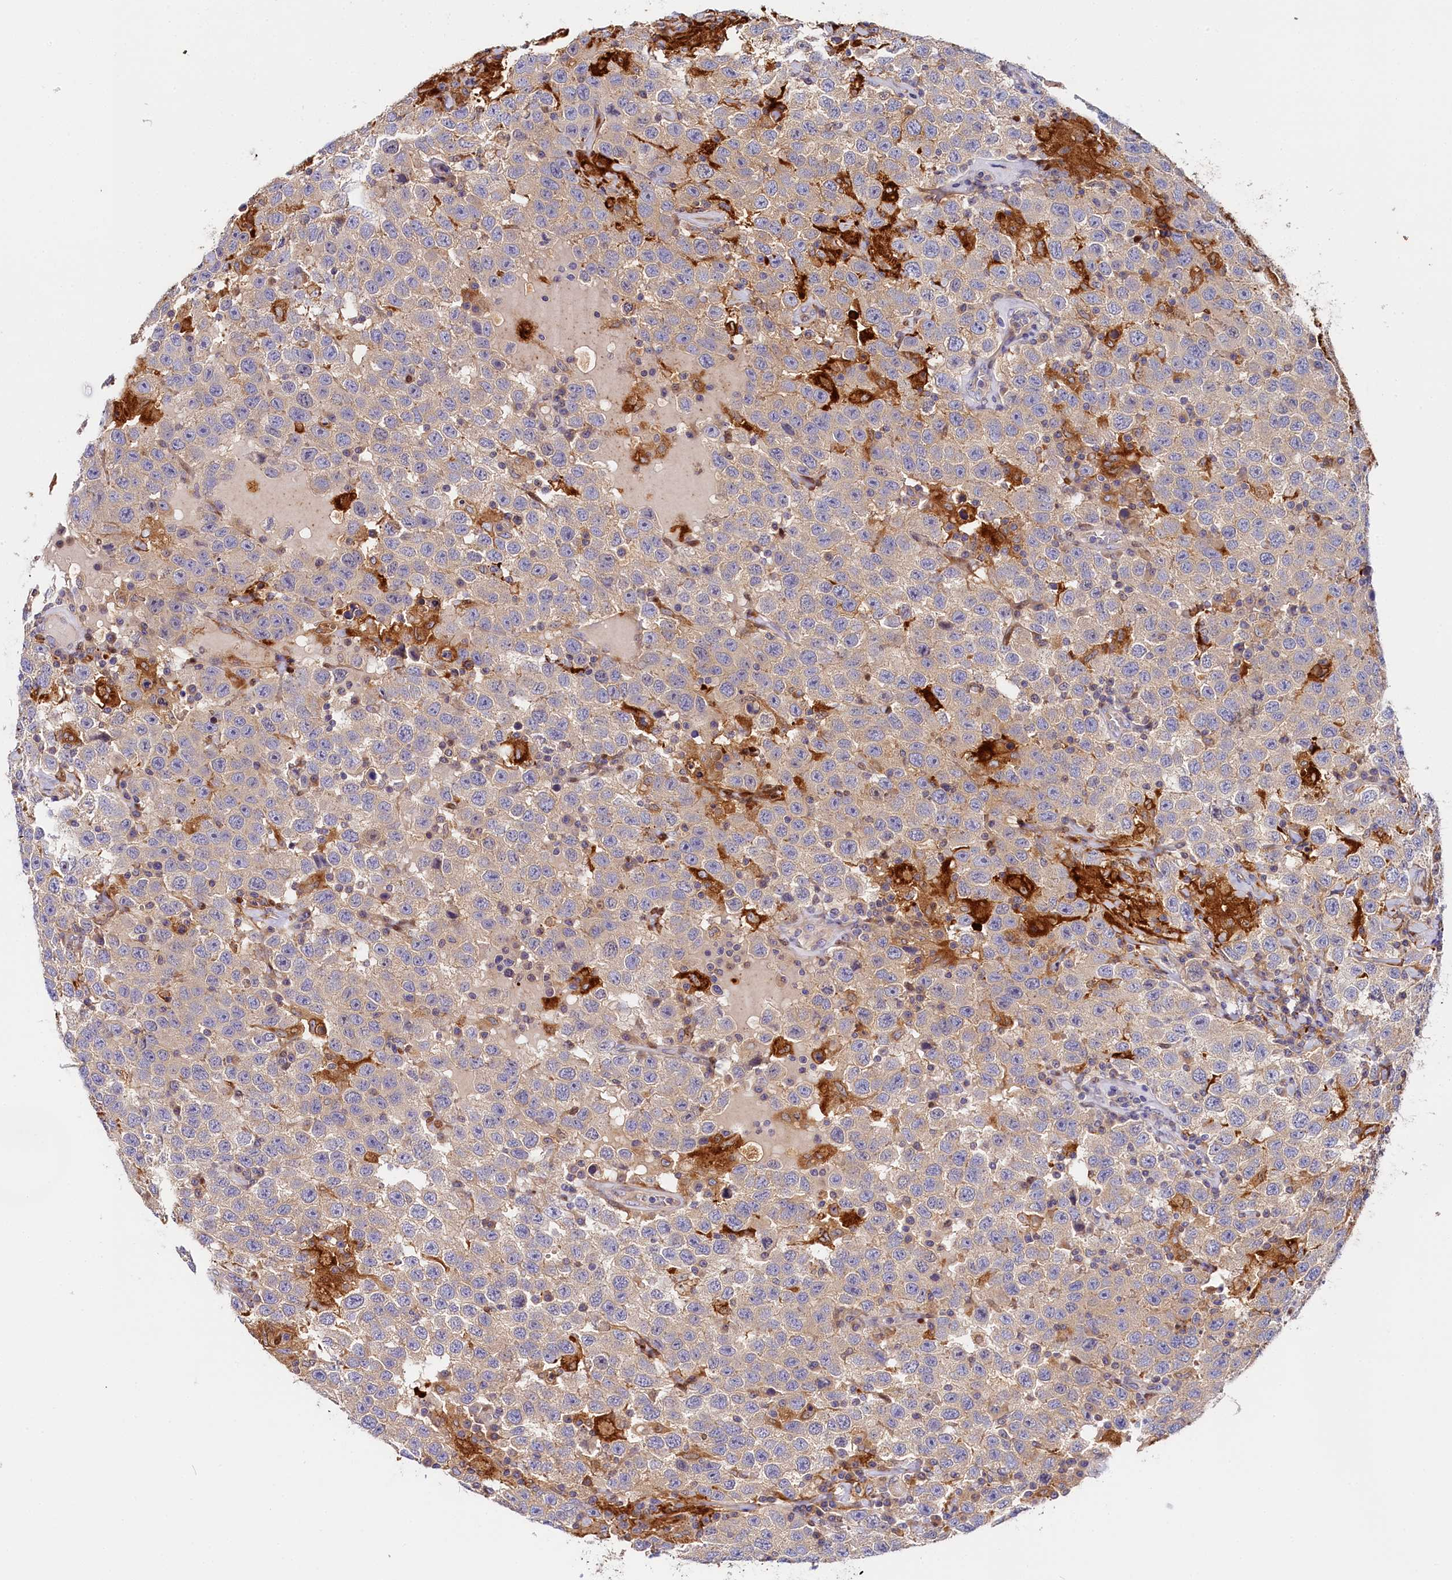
{"staining": {"intensity": "negative", "quantity": "none", "location": "none"}, "tissue": "testis cancer", "cell_type": "Tumor cells", "image_type": "cancer", "snomed": [{"axis": "morphology", "description": "Seminoma, NOS"}, {"axis": "topography", "description": "Testis"}], "caption": "The immunohistochemistry histopathology image has no significant expression in tumor cells of testis cancer tissue. (Immunohistochemistry, brightfield microscopy, high magnification).", "gene": "KATNB1", "patient": {"sex": "male", "age": 41}}